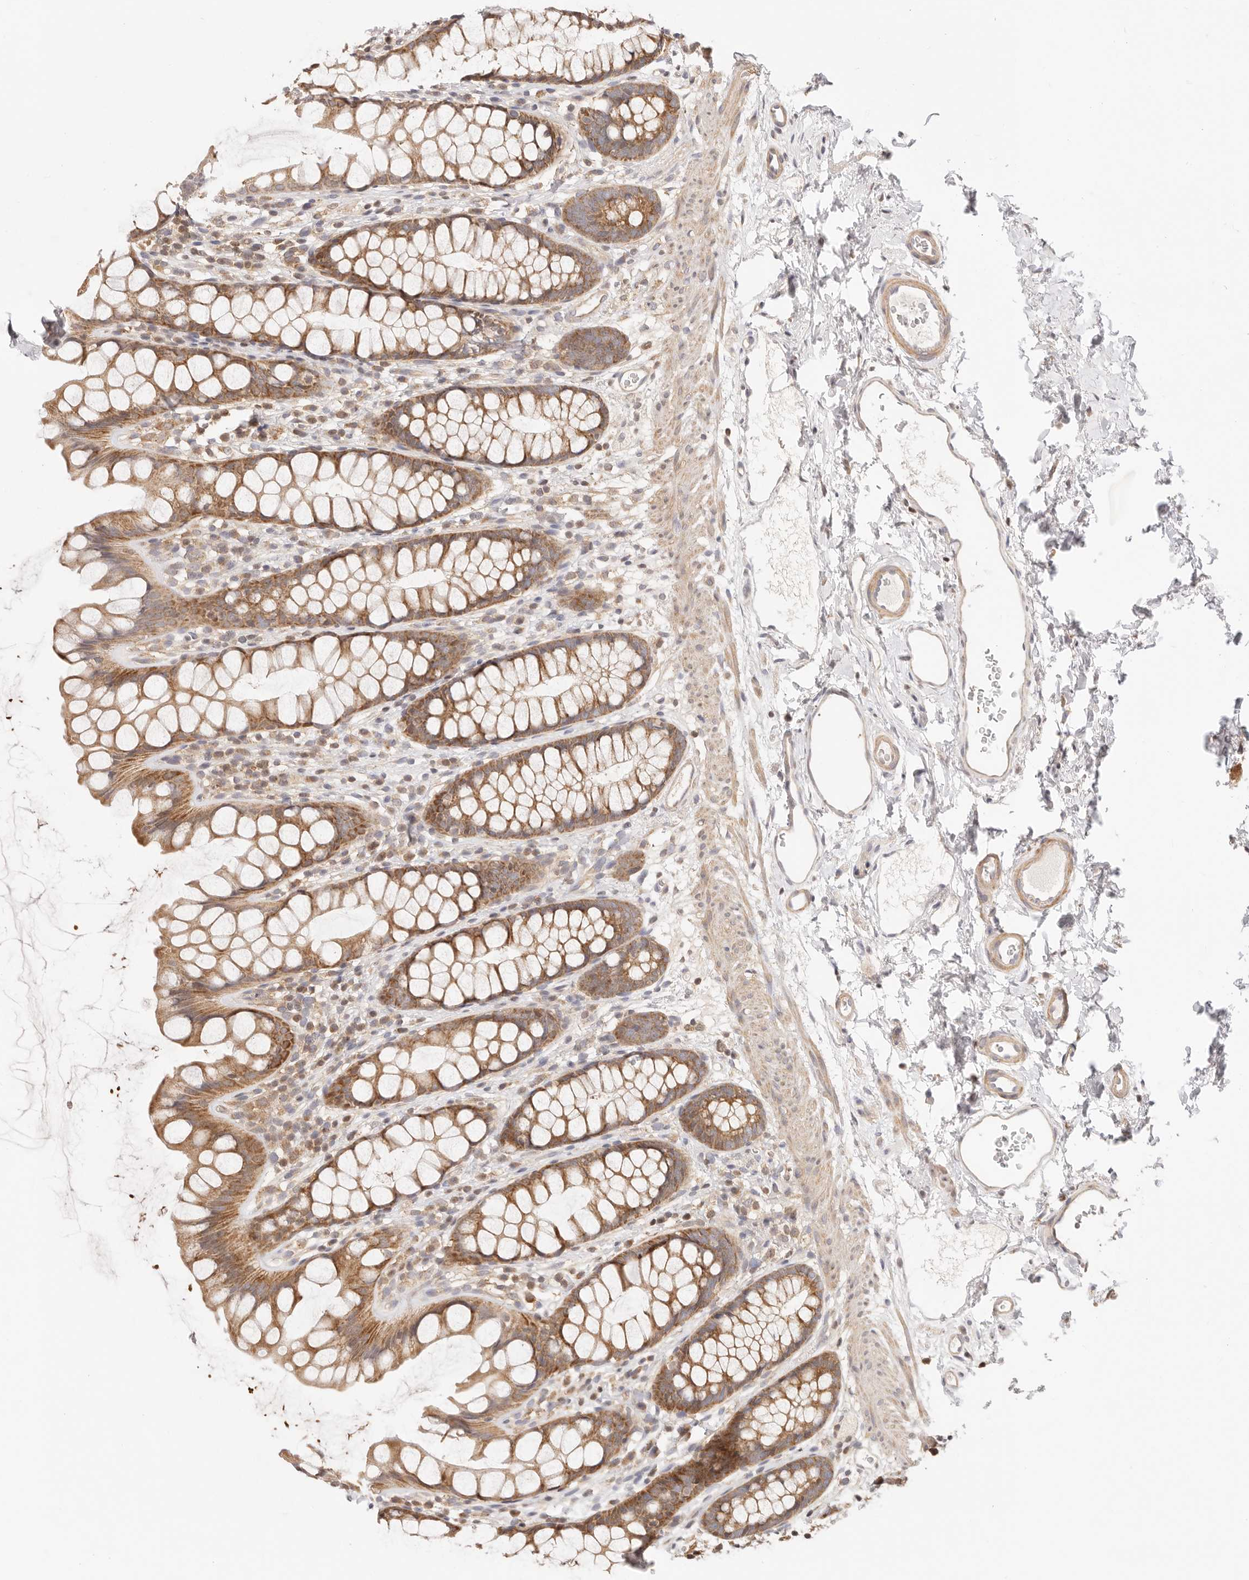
{"staining": {"intensity": "moderate", "quantity": ">75%", "location": "cytoplasmic/membranous"}, "tissue": "rectum", "cell_type": "Glandular cells", "image_type": "normal", "snomed": [{"axis": "morphology", "description": "Normal tissue, NOS"}, {"axis": "topography", "description": "Rectum"}], "caption": "Immunohistochemistry (IHC) (DAB (3,3'-diaminobenzidine)) staining of unremarkable rectum displays moderate cytoplasmic/membranous protein positivity in about >75% of glandular cells.", "gene": "KCMF1", "patient": {"sex": "female", "age": 65}}